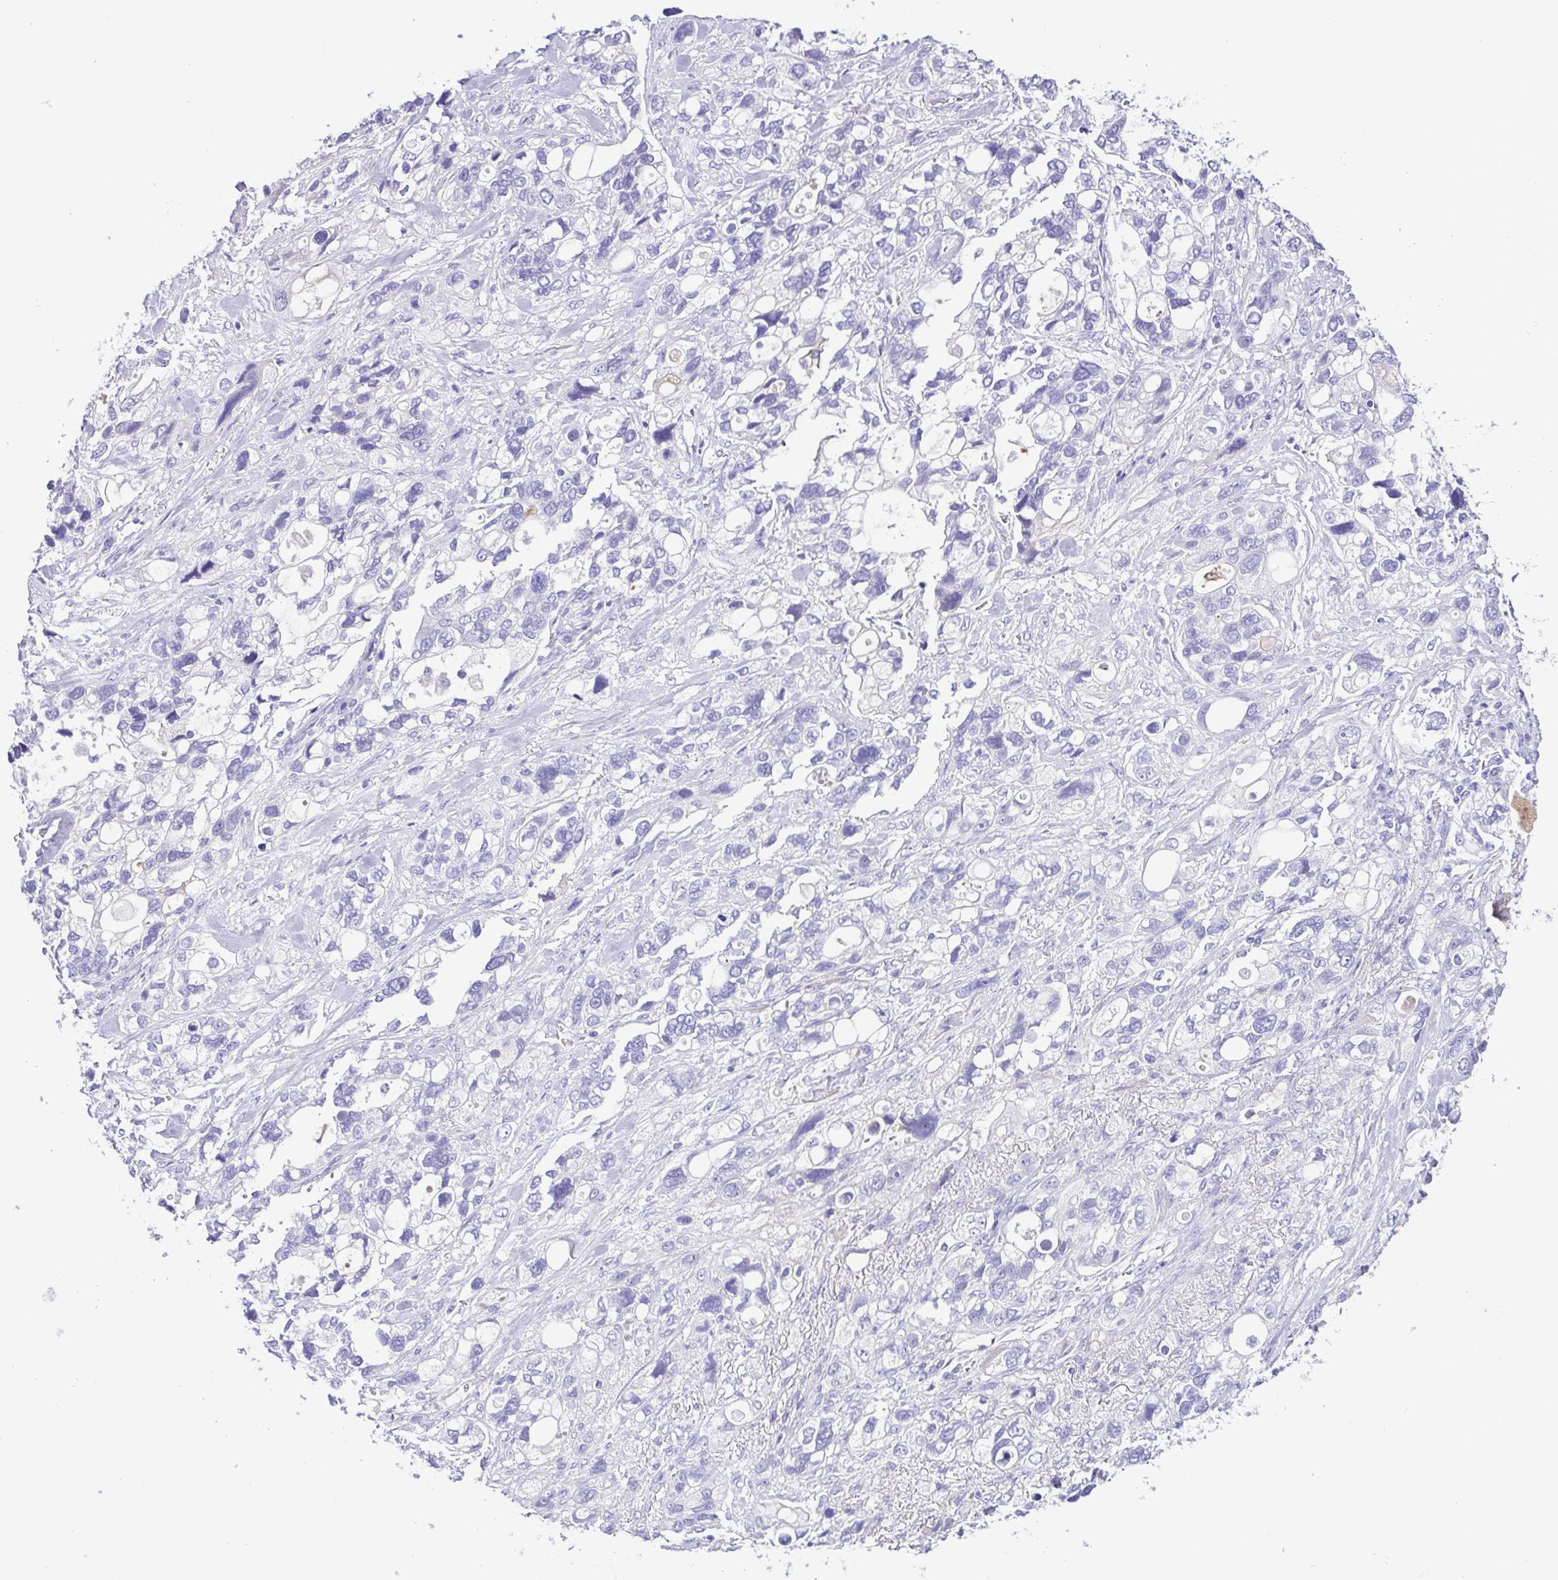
{"staining": {"intensity": "negative", "quantity": "none", "location": "none"}, "tissue": "stomach cancer", "cell_type": "Tumor cells", "image_type": "cancer", "snomed": [{"axis": "morphology", "description": "Adenocarcinoma, NOS"}, {"axis": "topography", "description": "Stomach, upper"}], "caption": "The IHC image has no significant expression in tumor cells of adenocarcinoma (stomach) tissue.", "gene": "IGFL1", "patient": {"sex": "female", "age": 81}}